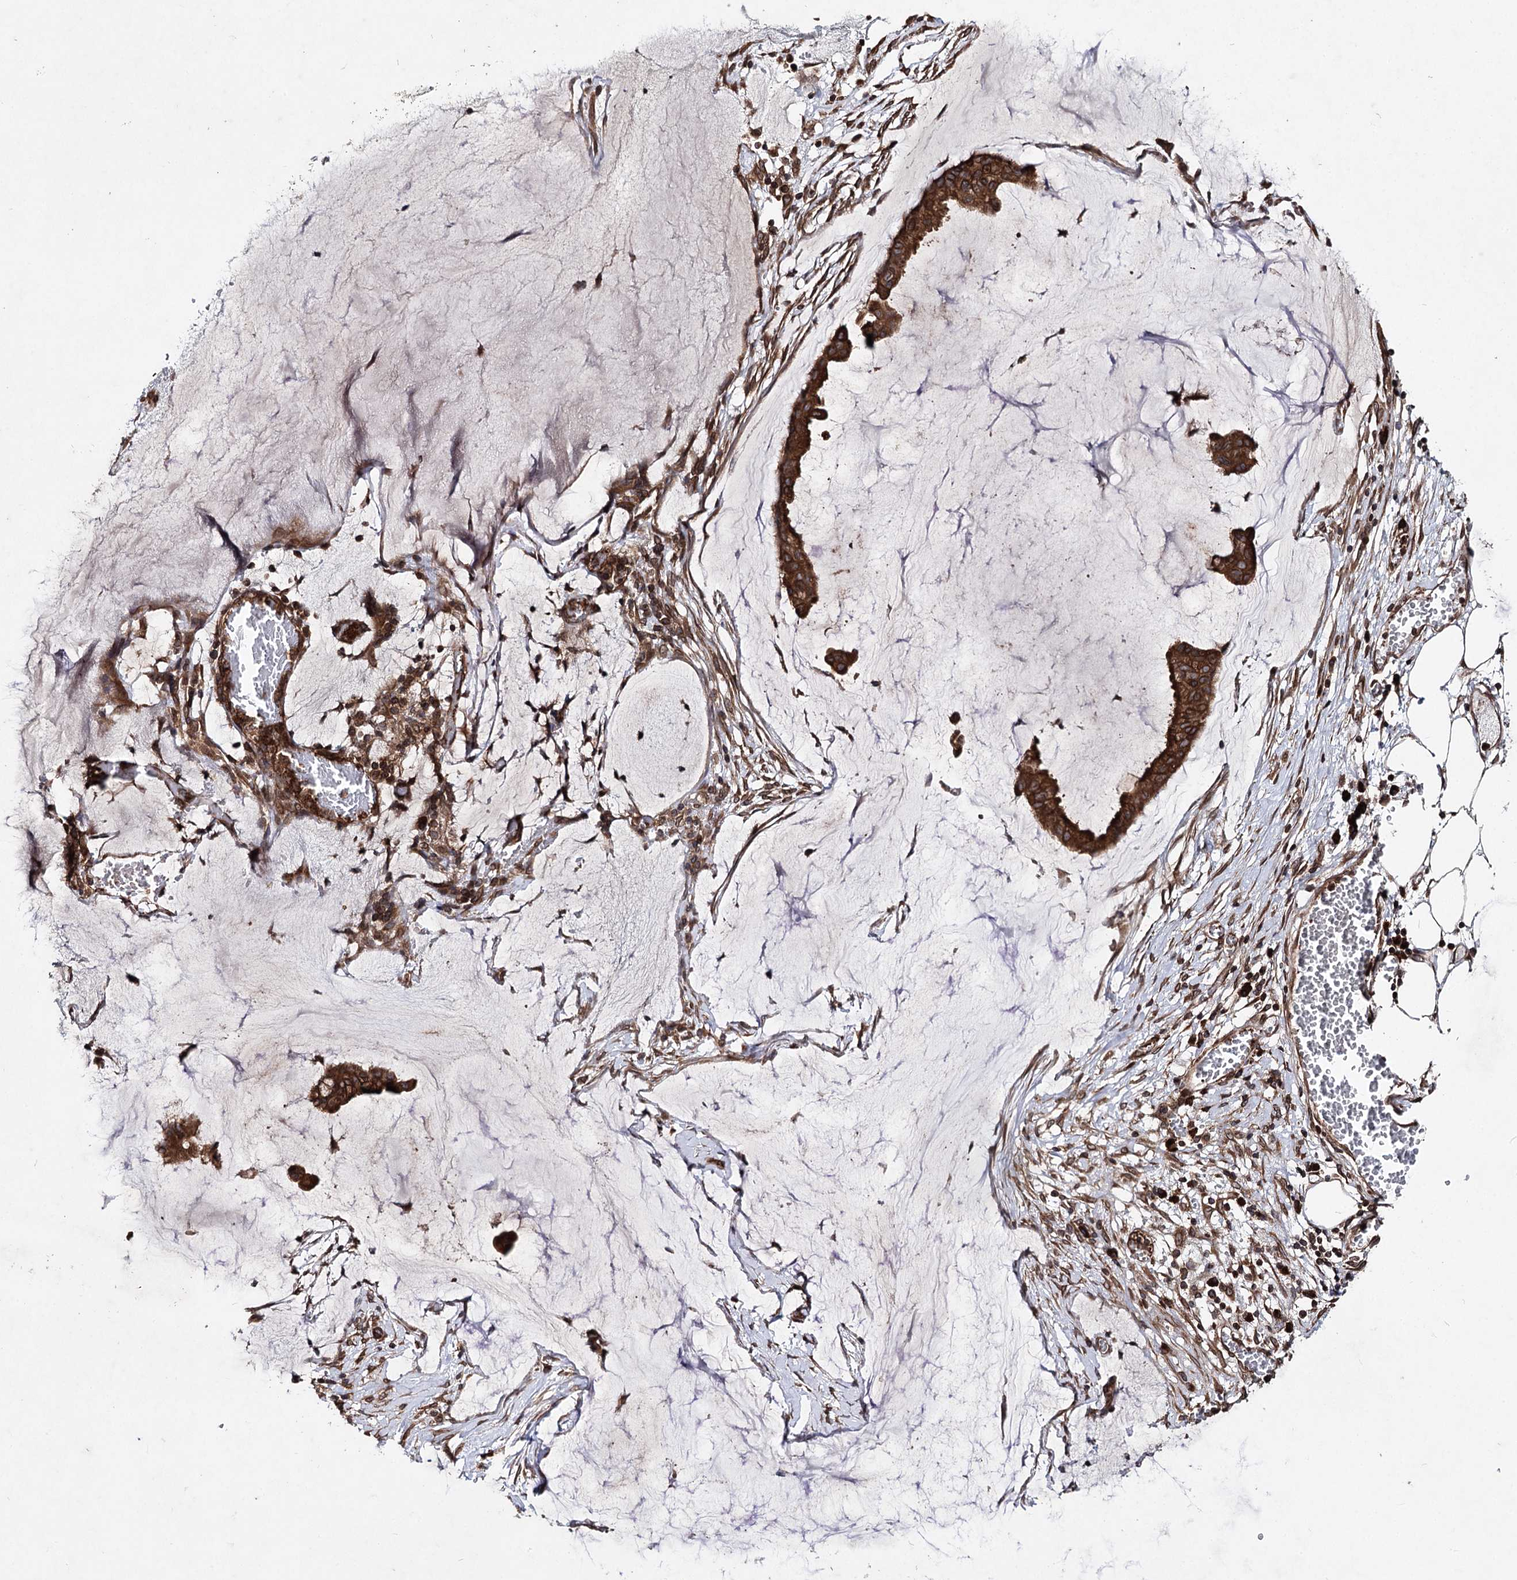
{"staining": {"intensity": "strong", "quantity": ">75%", "location": "cytoplasmic/membranous"}, "tissue": "ovarian cancer", "cell_type": "Tumor cells", "image_type": "cancer", "snomed": [{"axis": "morphology", "description": "Cystadenocarcinoma, mucinous, NOS"}, {"axis": "topography", "description": "Ovary"}], "caption": "Brown immunohistochemical staining in mucinous cystadenocarcinoma (ovarian) exhibits strong cytoplasmic/membranous expression in approximately >75% of tumor cells.", "gene": "FGFR1OP2", "patient": {"sex": "female", "age": 73}}